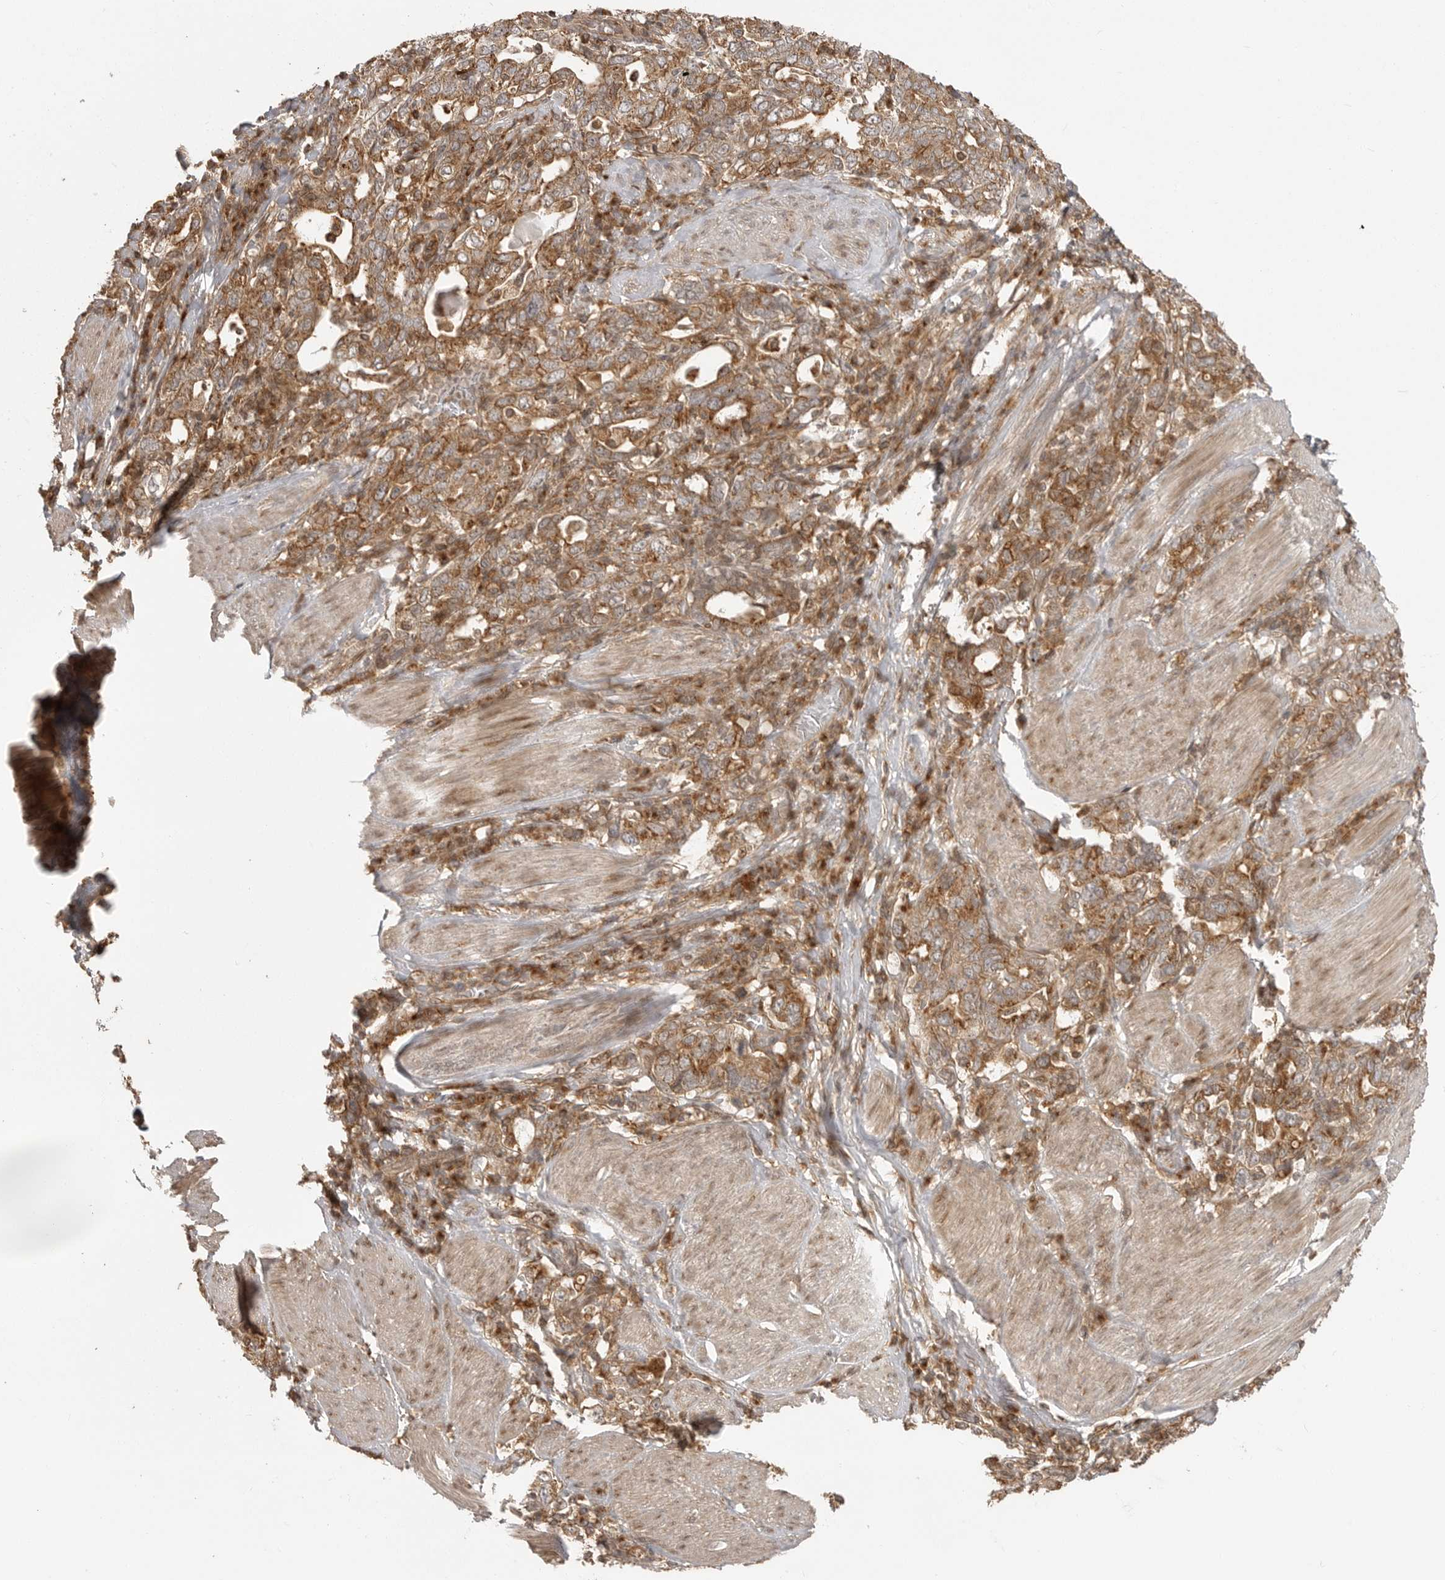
{"staining": {"intensity": "moderate", "quantity": ">75%", "location": "cytoplasmic/membranous"}, "tissue": "stomach cancer", "cell_type": "Tumor cells", "image_type": "cancer", "snomed": [{"axis": "morphology", "description": "Adenocarcinoma, NOS"}, {"axis": "topography", "description": "Stomach, upper"}], "caption": "This is a photomicrograph of IHC staining of stomach cancer, which shows moderate expression in the cytoplasmic/membranous of tumor cells.", "gene": "FAT3", "patient": {"sex": "male", "age": 62}}